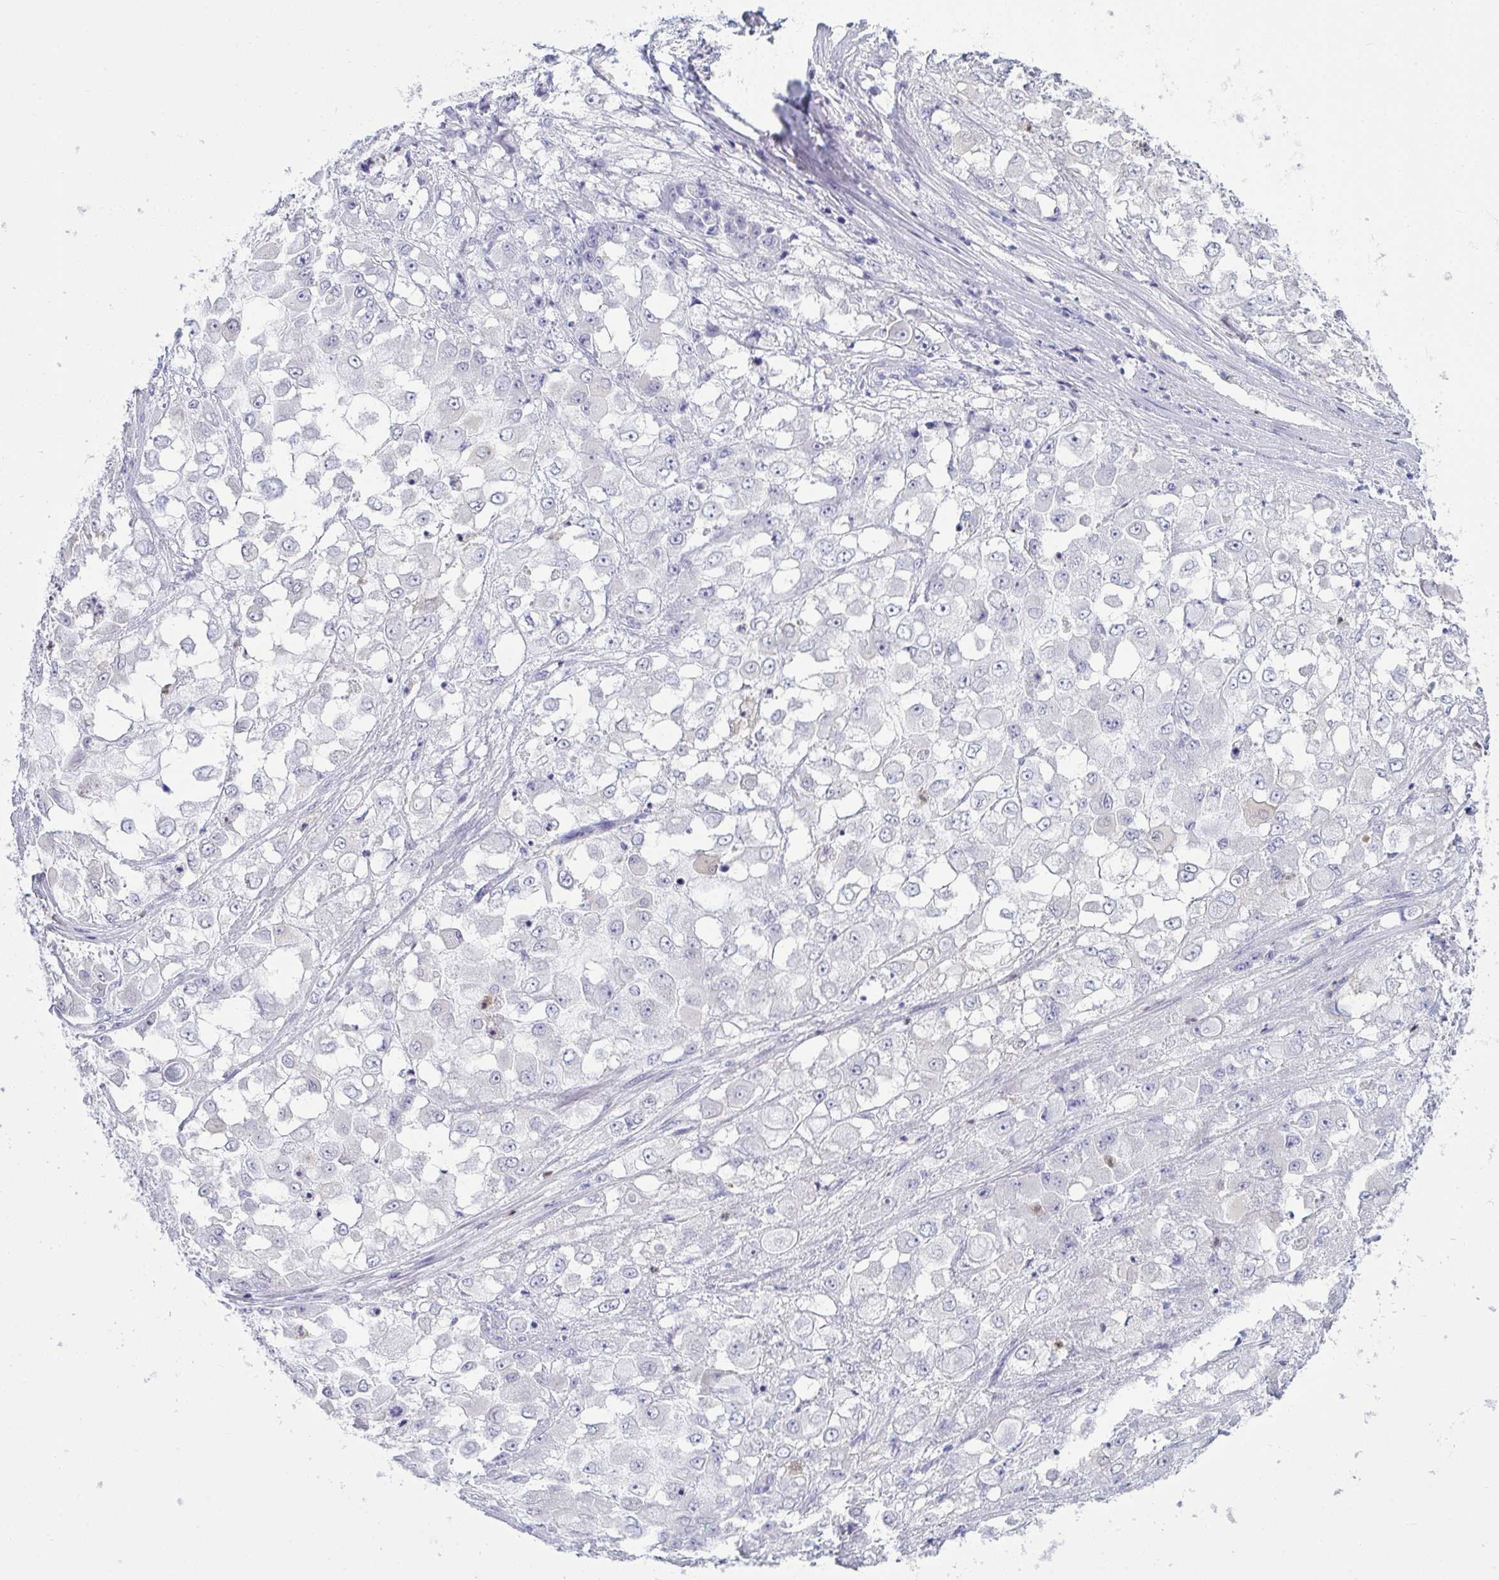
{"staining": {"intensity": "negative", "quantity": "none", "location": "none"}, "tissue": "stomach cancer", "cell_type": "Tumor cells", "image_type": "cancer", "snomed": [{"axis": "morphology", "description": "Adenocarcinoma, NOS"}, {"axis": "topography", "description": "Stomach"}], "caption": "DAB immunohistochemical staining of human adenocarcinoma (stomach) displays no significant staining in tumor cells.", "gene": "SERPINB10", "patient": {"sex": "female", "age": 76}}